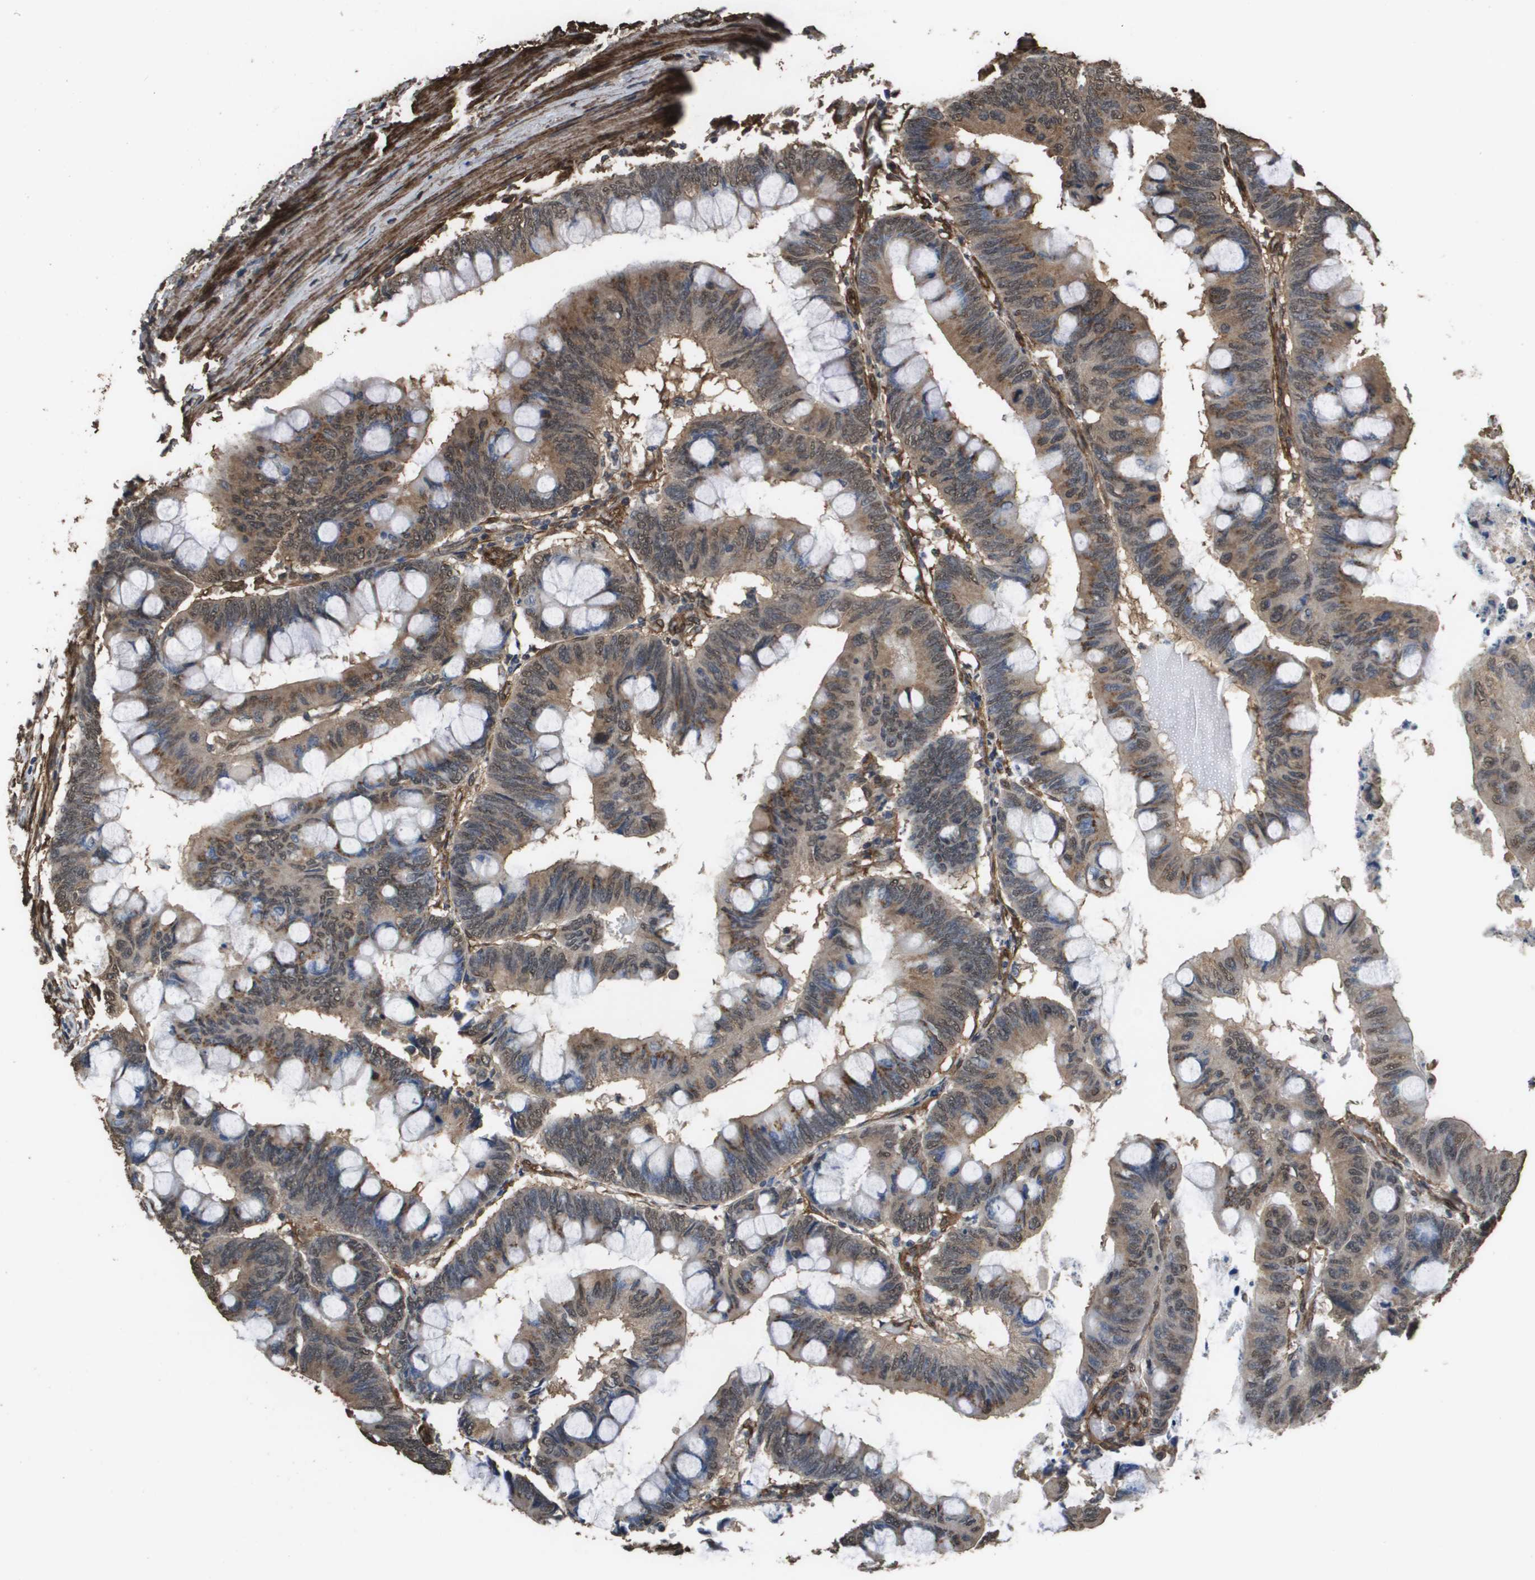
{"staining": {"intensity": "moderate", "quantity": ">75%", "location": "cytoplasmic/membranous,nuclear"}, "tissue": "colorectal cancer", "cell_type": "Tumor cells", "image_type": "cancer", "snomed": [{"axis": "morphology", "description": "Normal tissue, NOS"}, {"axis": "morphology", "description": "Adenocarcinoma, NOS"}, {"axis": "topography", "description": "Rectum"}, {"axis": "topography", "description": "Peripheral nerve tissue"}], "caption": "Tumor cells exhibit moderate cytoplasmic/membranous and nuclear positivity in about >75% of cells in colorectal cancer. (brown staining indicates protein expression, while blue staining denotes nuclei).", "gene": "AAMP", "patient": {"sex": "male", "age": 92}}